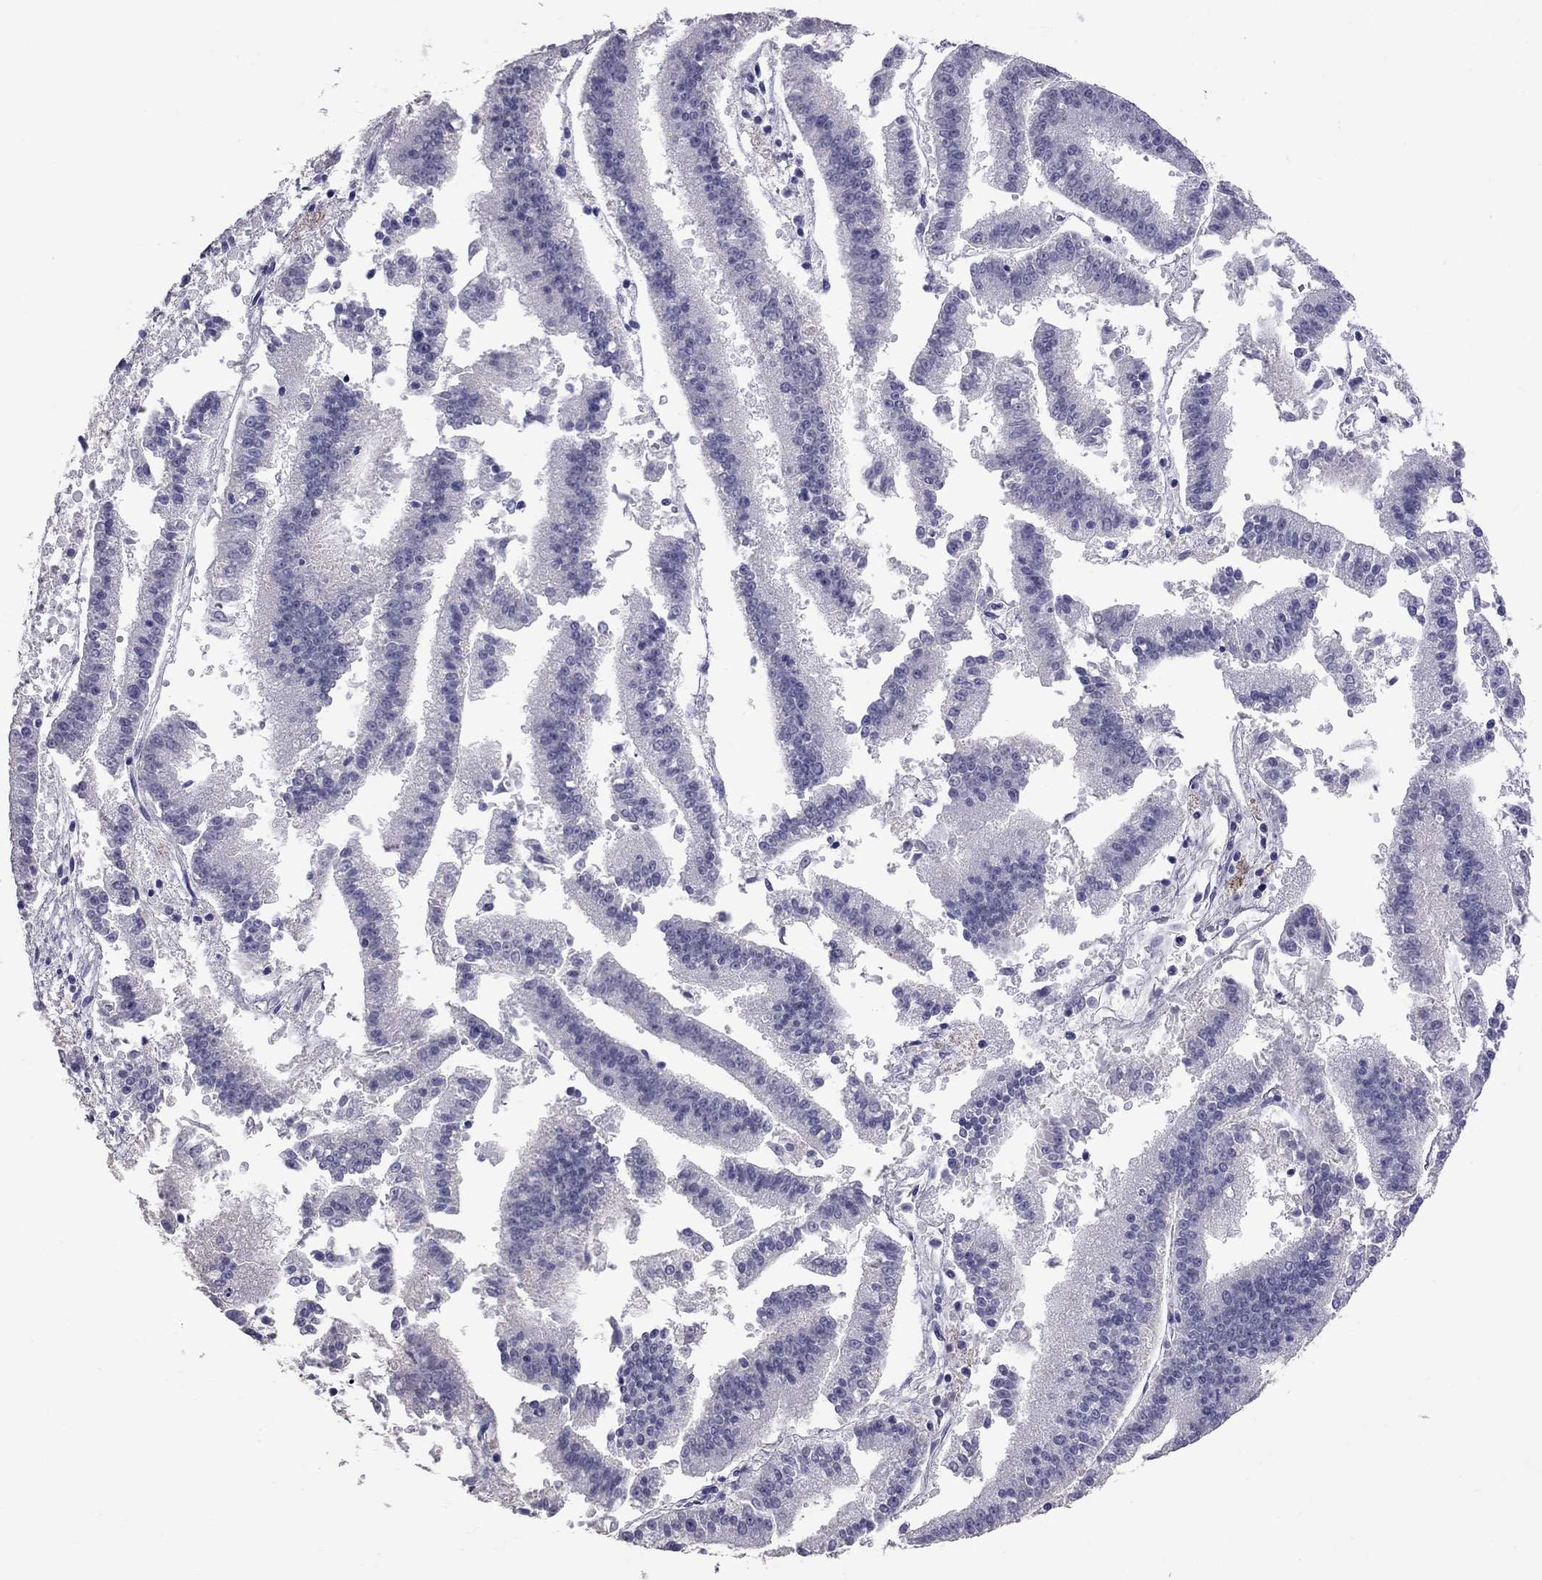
{"staining": {"intensity": "negative", "quantity": "none", "location": "none"}, "tissue": "endometrial cancer", "cell_type": "Tumor cells", "image_type": "cancer", "snomed": [{"axis": "morphology", "description": "Adenocarcinoma, NOS"}, {"axis": "topography", "description": "Endometrium"}], "caption": "This is an IHC histopathology image of human endometrial cancer (adenocarcinoma). There is no expression in tumor cells.", "gene": "CFAP91", "patient": {"sex": "female", "age": 66}}